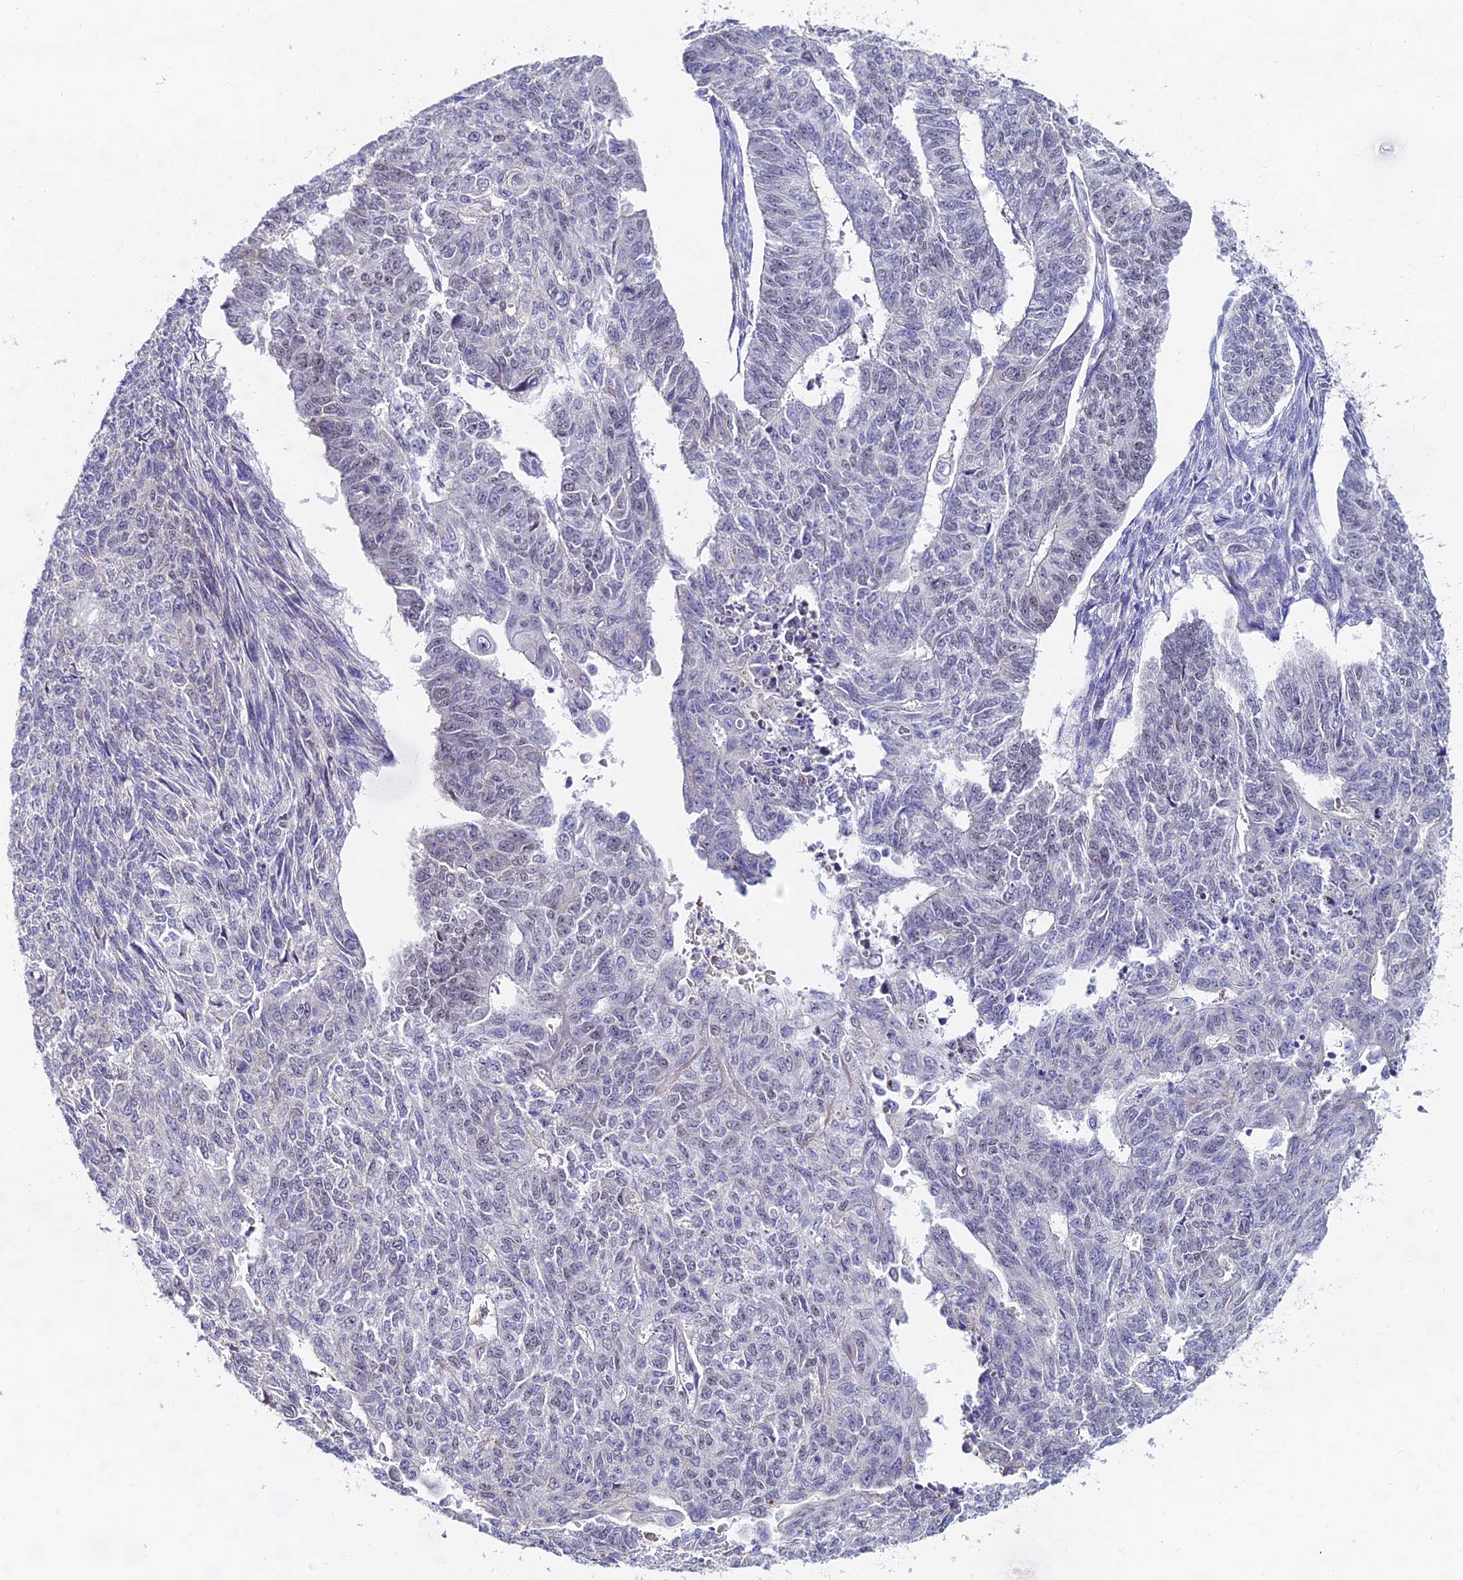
{"staining": {"intensity": "weak", "quantity": "<25%", "location": "nuclear"}, "tissue": "endometrial cancer", "cell_type": "Tumor cells", "image_type": "cancer", "snomed": [{"axis": "morphology", "description": "Adenocarcinoma, NOS"}, {"axis": "topography", "description": "Endometrium"}], "caption": "Endometrial cancer (adenocarcinoma) was stained to show a protein in brown. There is no significant positivity in tumor cells. (DAB (3,3'-diaminobenzidine) immunohistochemistry visualized using brightfield microscopy, high magnification).", "gene": "TRIM24", "patient": {"sex": "female", "age": 32}}